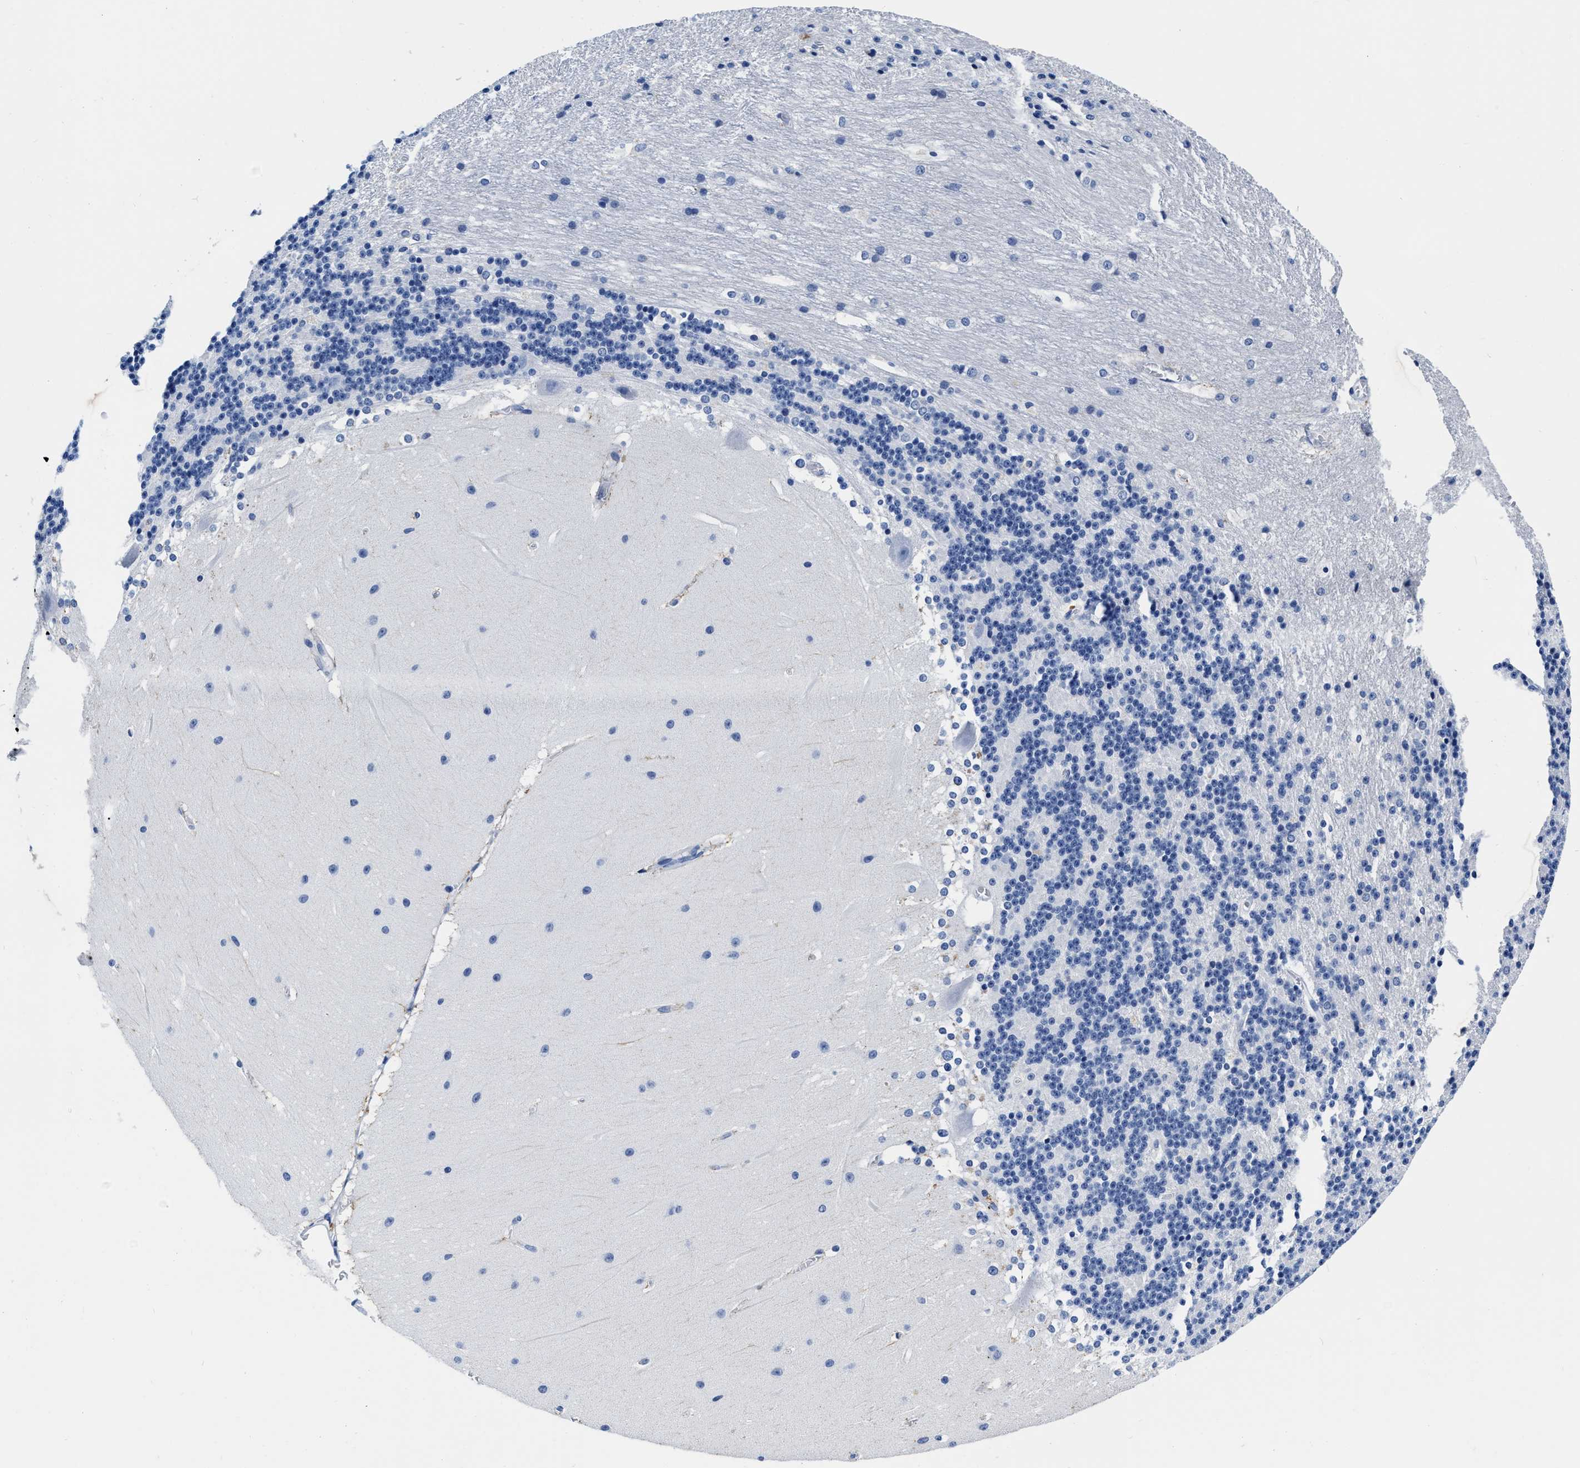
{"staining": {"intensity": "negative", "quantity": "none", "location": "none"}, "tissue": "cerebellum", "cell_type": "Cells in granular layer", "image_type": "normal", "snomed": [{"axis": "morphology", "description": "Normal tissue, NOS"}, {"axis": "topography", "description": "Cerebellum"}], "caption": "High magnification brightfield microscopy of benign cerebellum stained with DAB (brown) and counterstained with hematoxylin (blue): cells in granular layer show no significant expression. (Immunohistochemistry (ihc), brightfield microscopy, high magnification).", "gene": "CER1", "patient": {"sex": "female", "age": 19}}